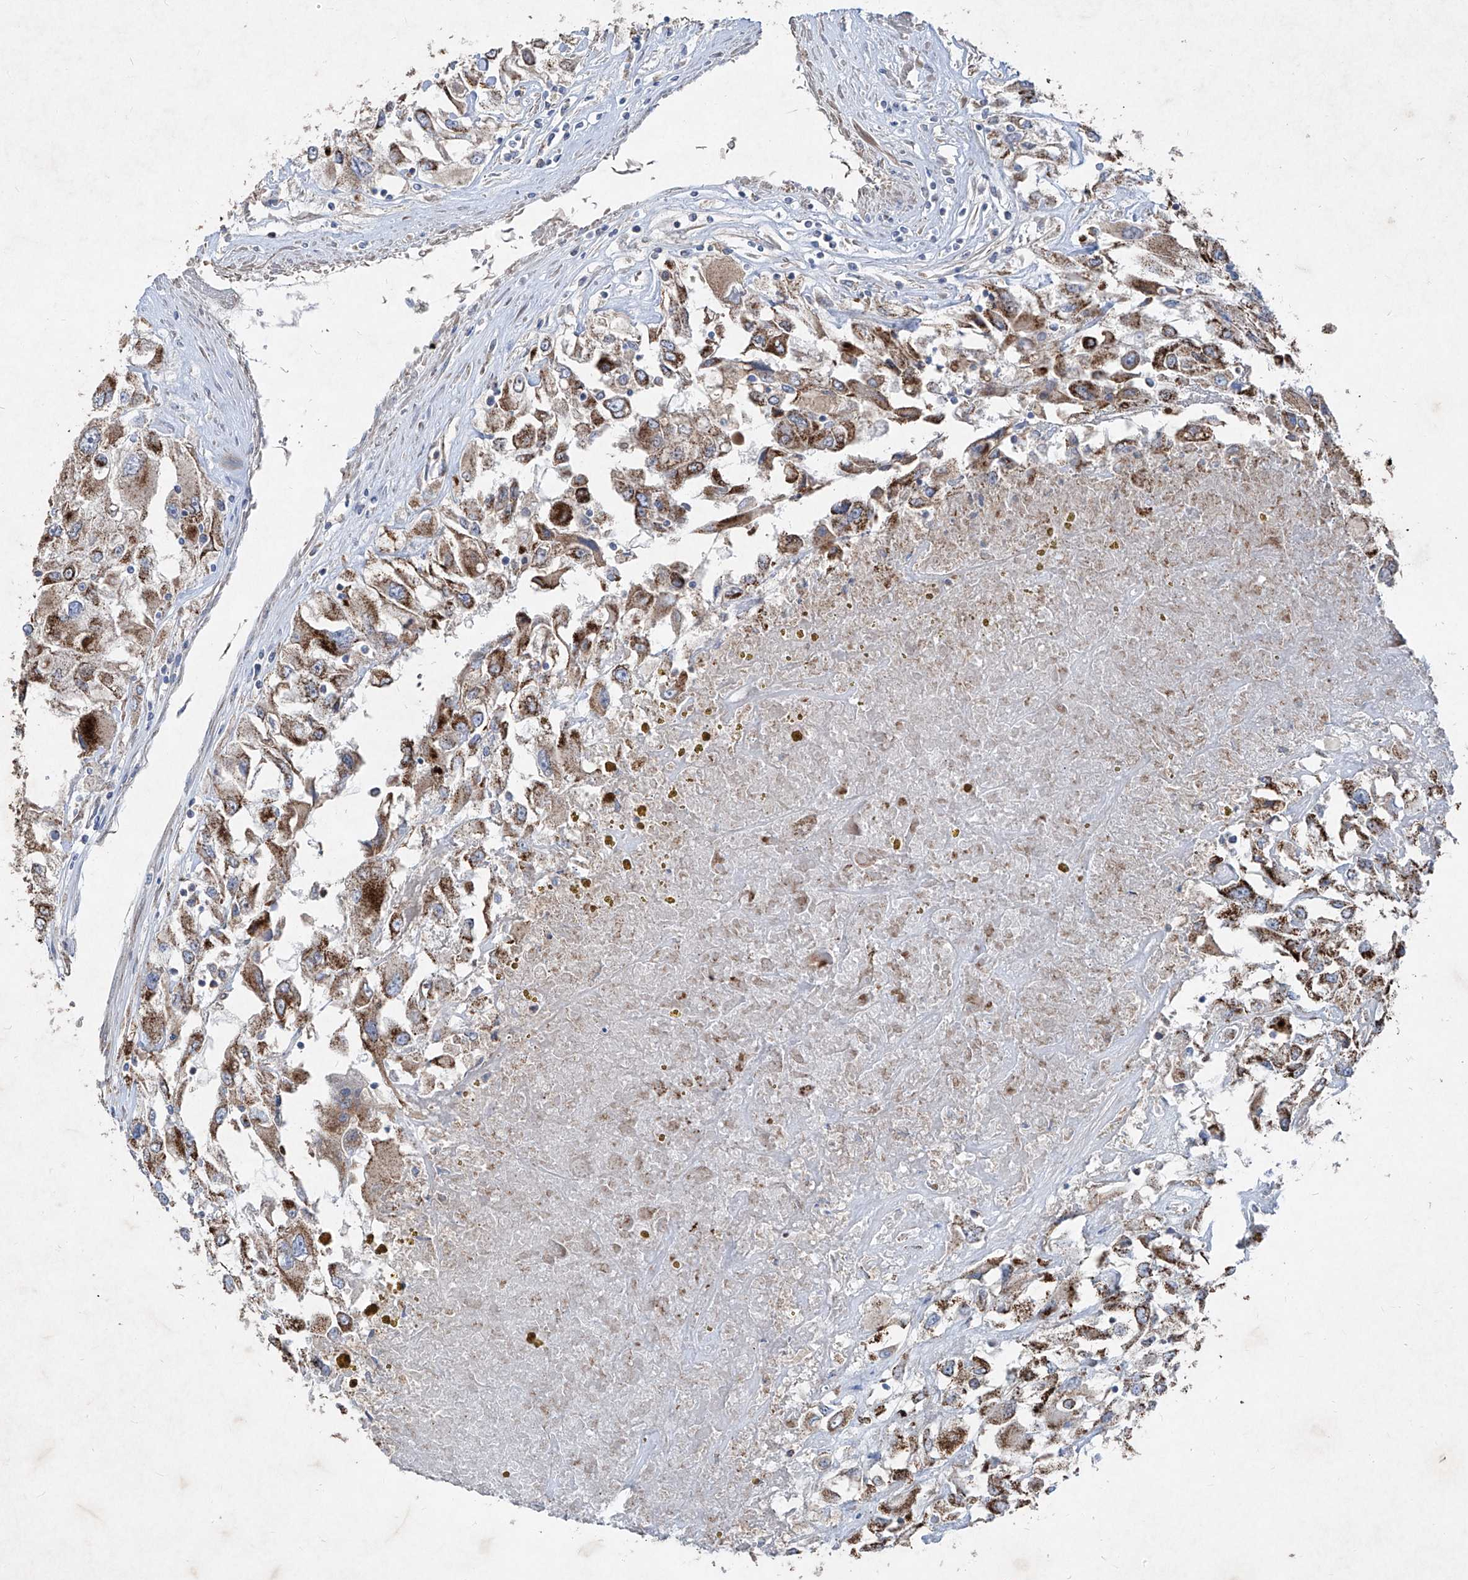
{"staining": {"intensity": "strong", "quantity": ">75%", "location": "cytoplasmic/membranous"}, "tissue": "renal cancer", "cell_type": "Tumor cells", "image_type": "cancer", "snomed": [{"axis": "morphology", "description": "Adenocarcinoma, NOS"}, {"axis": "topography", "description": "Kidney"}], "caption": "Immunohistochemistry (IHC) photomicrograph of human renal adenocarcinoma stained for a protein (brown), which displays high levels of strong cytoplasmic/membranous positivity in about >75% of tumor cells.", "gene": "ABCD3", "patient": {"sex": "female", "age": 52}}